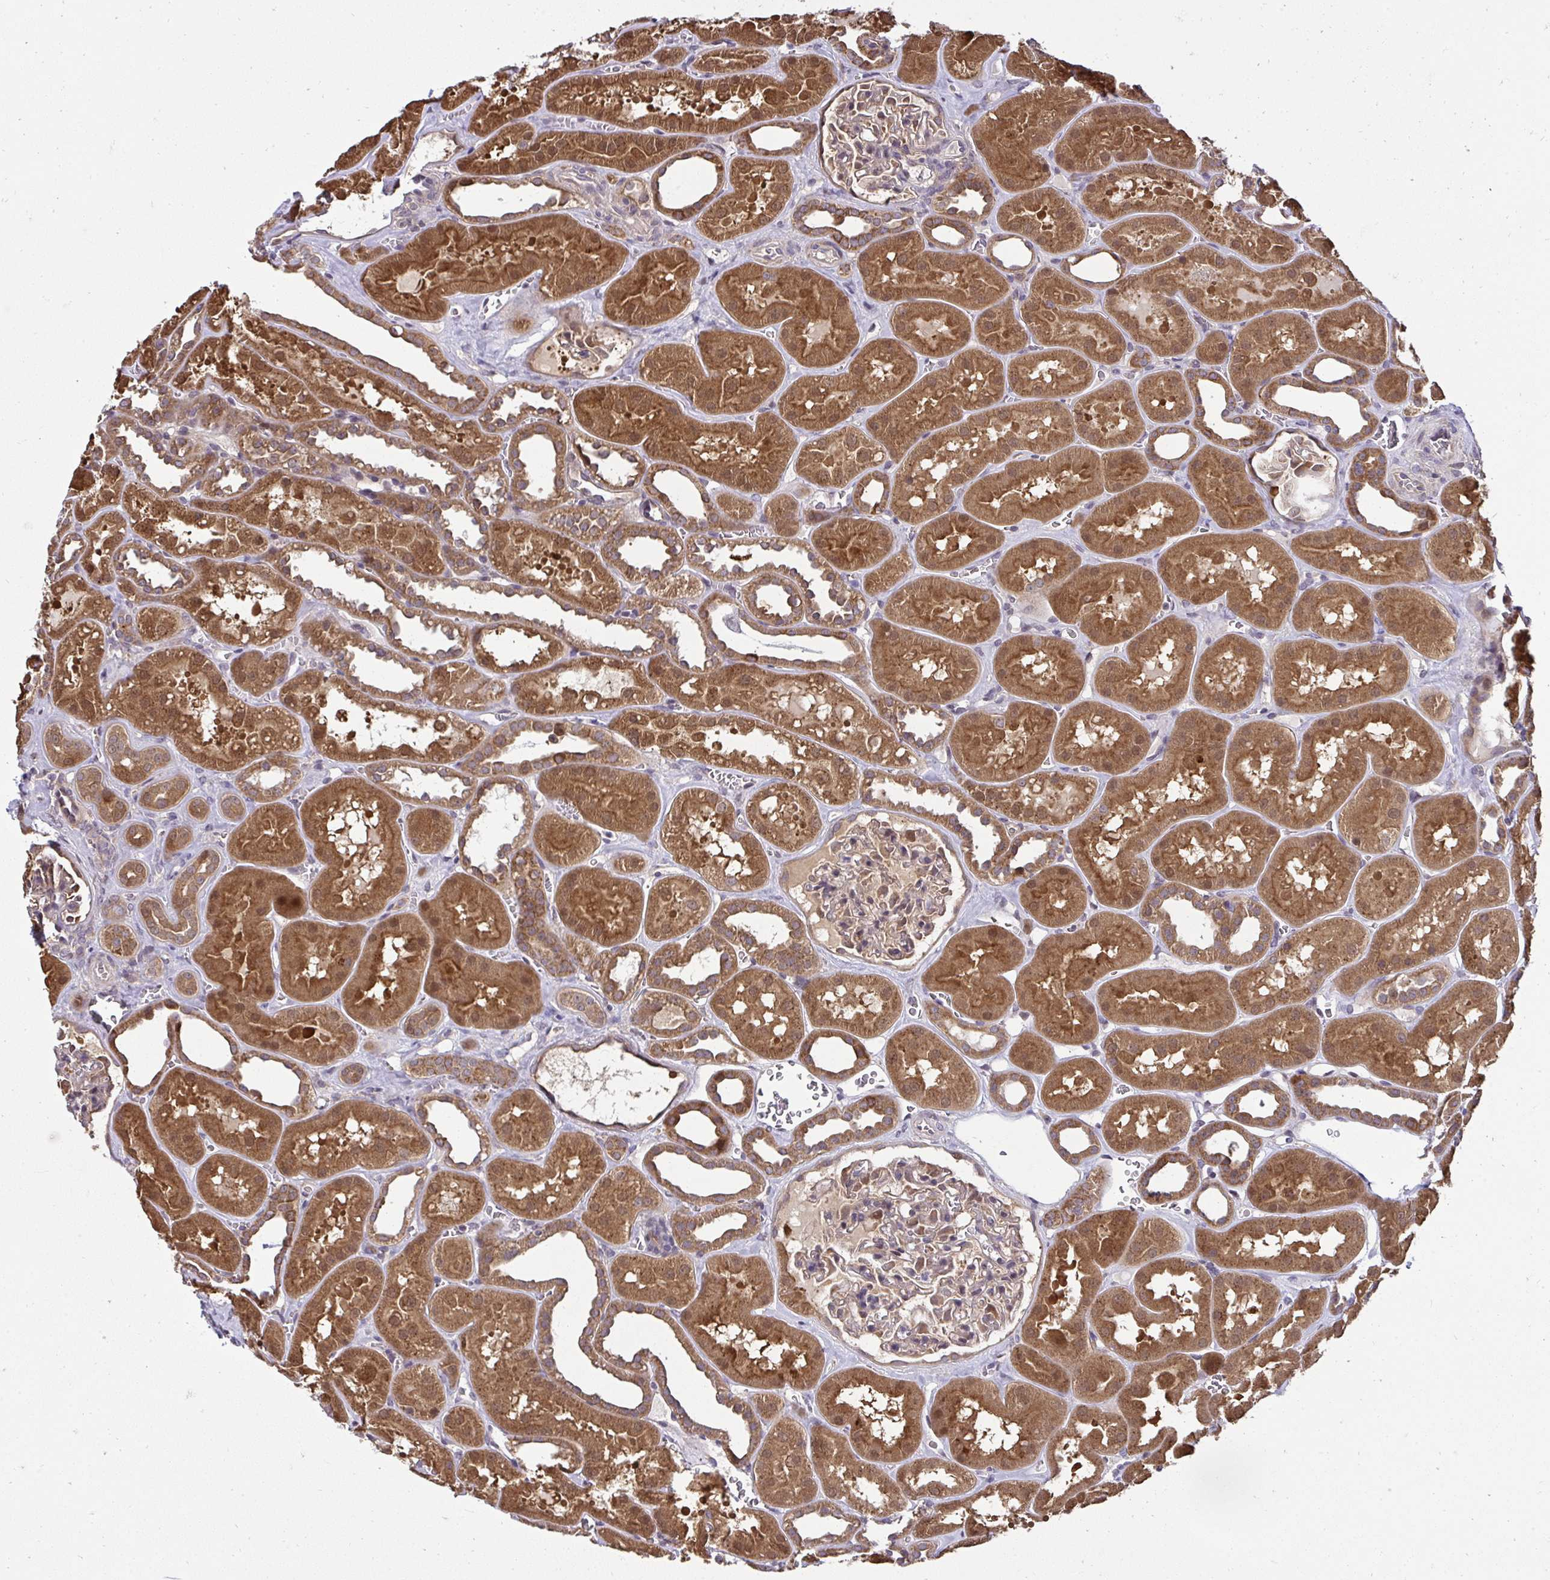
{"staining": {"intensity": "moderate", "quantity": "<25%", "location": "cytoplasmic/membranous"}, "tissue": "kidney", "cell_type": "Cells in glomeruli", "image_type": "normal", "snomed": [{"axis": "morphology", "description": "Normal tissue, NOS"}, {"axis": "topography", "description": "Kidney"}], "caption": "Immunohistochemical staining of normal kidney reveals moderate cytoplasmic/membranous protein positivity in approximately <25% of cells in glomeruli.", "gene": "RDH14", "patient": {"sex": "female", "age": 41}}